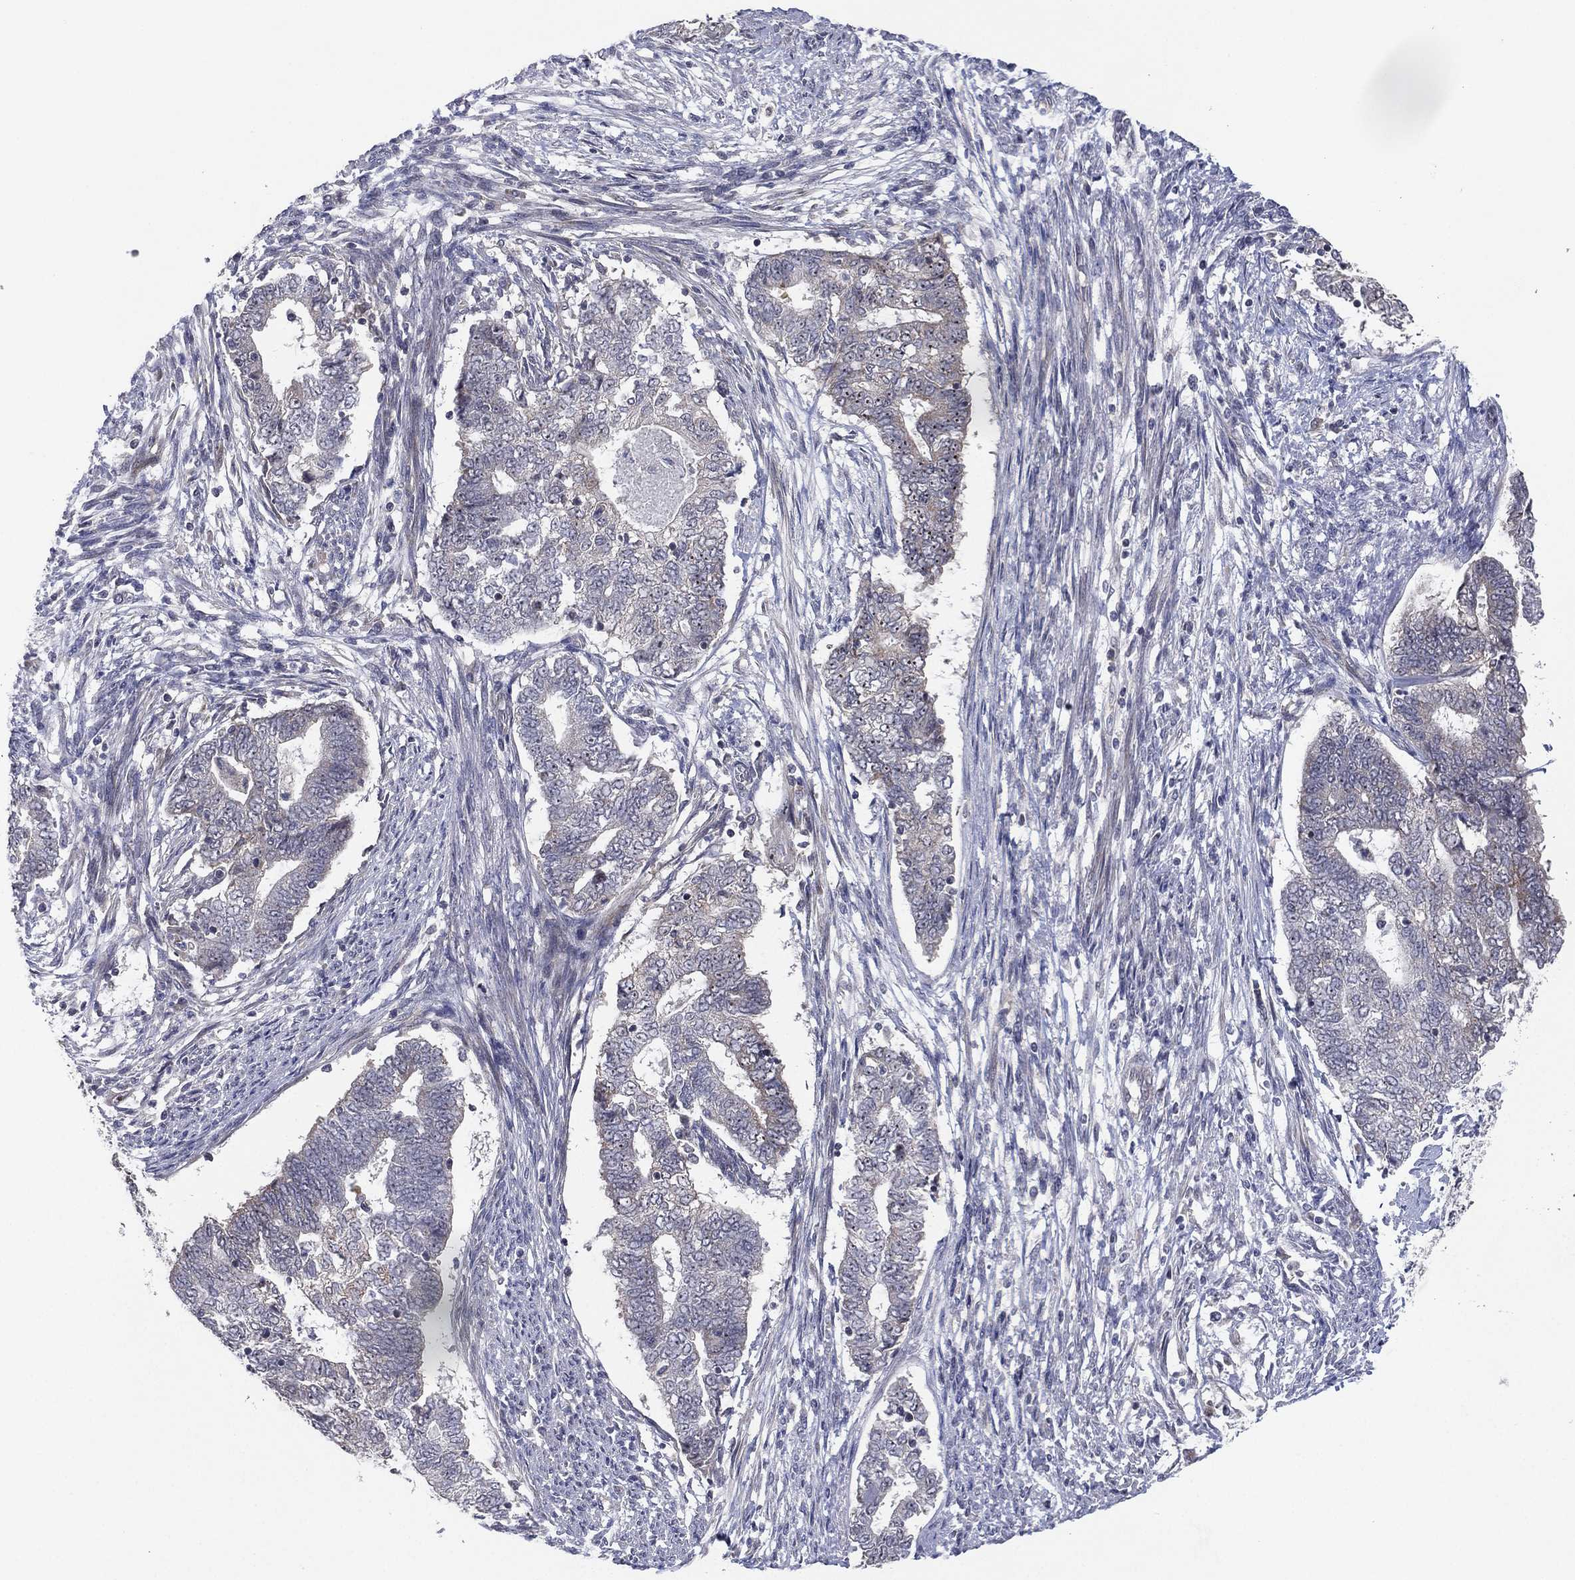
{"staining": {"intensity": "weak", "quantity": "<25%", "location": "cytoplasmic/membranous"}, "tissue": "endometrial cancer", "cell_type": "Tumor cells", "image_type": "cancer", "snomed": [{"axis": "morphology", "description": "Adenocarcinoma, NOS"}, {"axis": "topography", "description": "Endometrium"}], "caption": "Immunohistochemistry micrograph of human endometrial adenocarcinoma stained for a protein (brown), which shows no positivity in tumor cells.", "gene": "KAT14", "patient": {"sex": "female", "age": 65}}